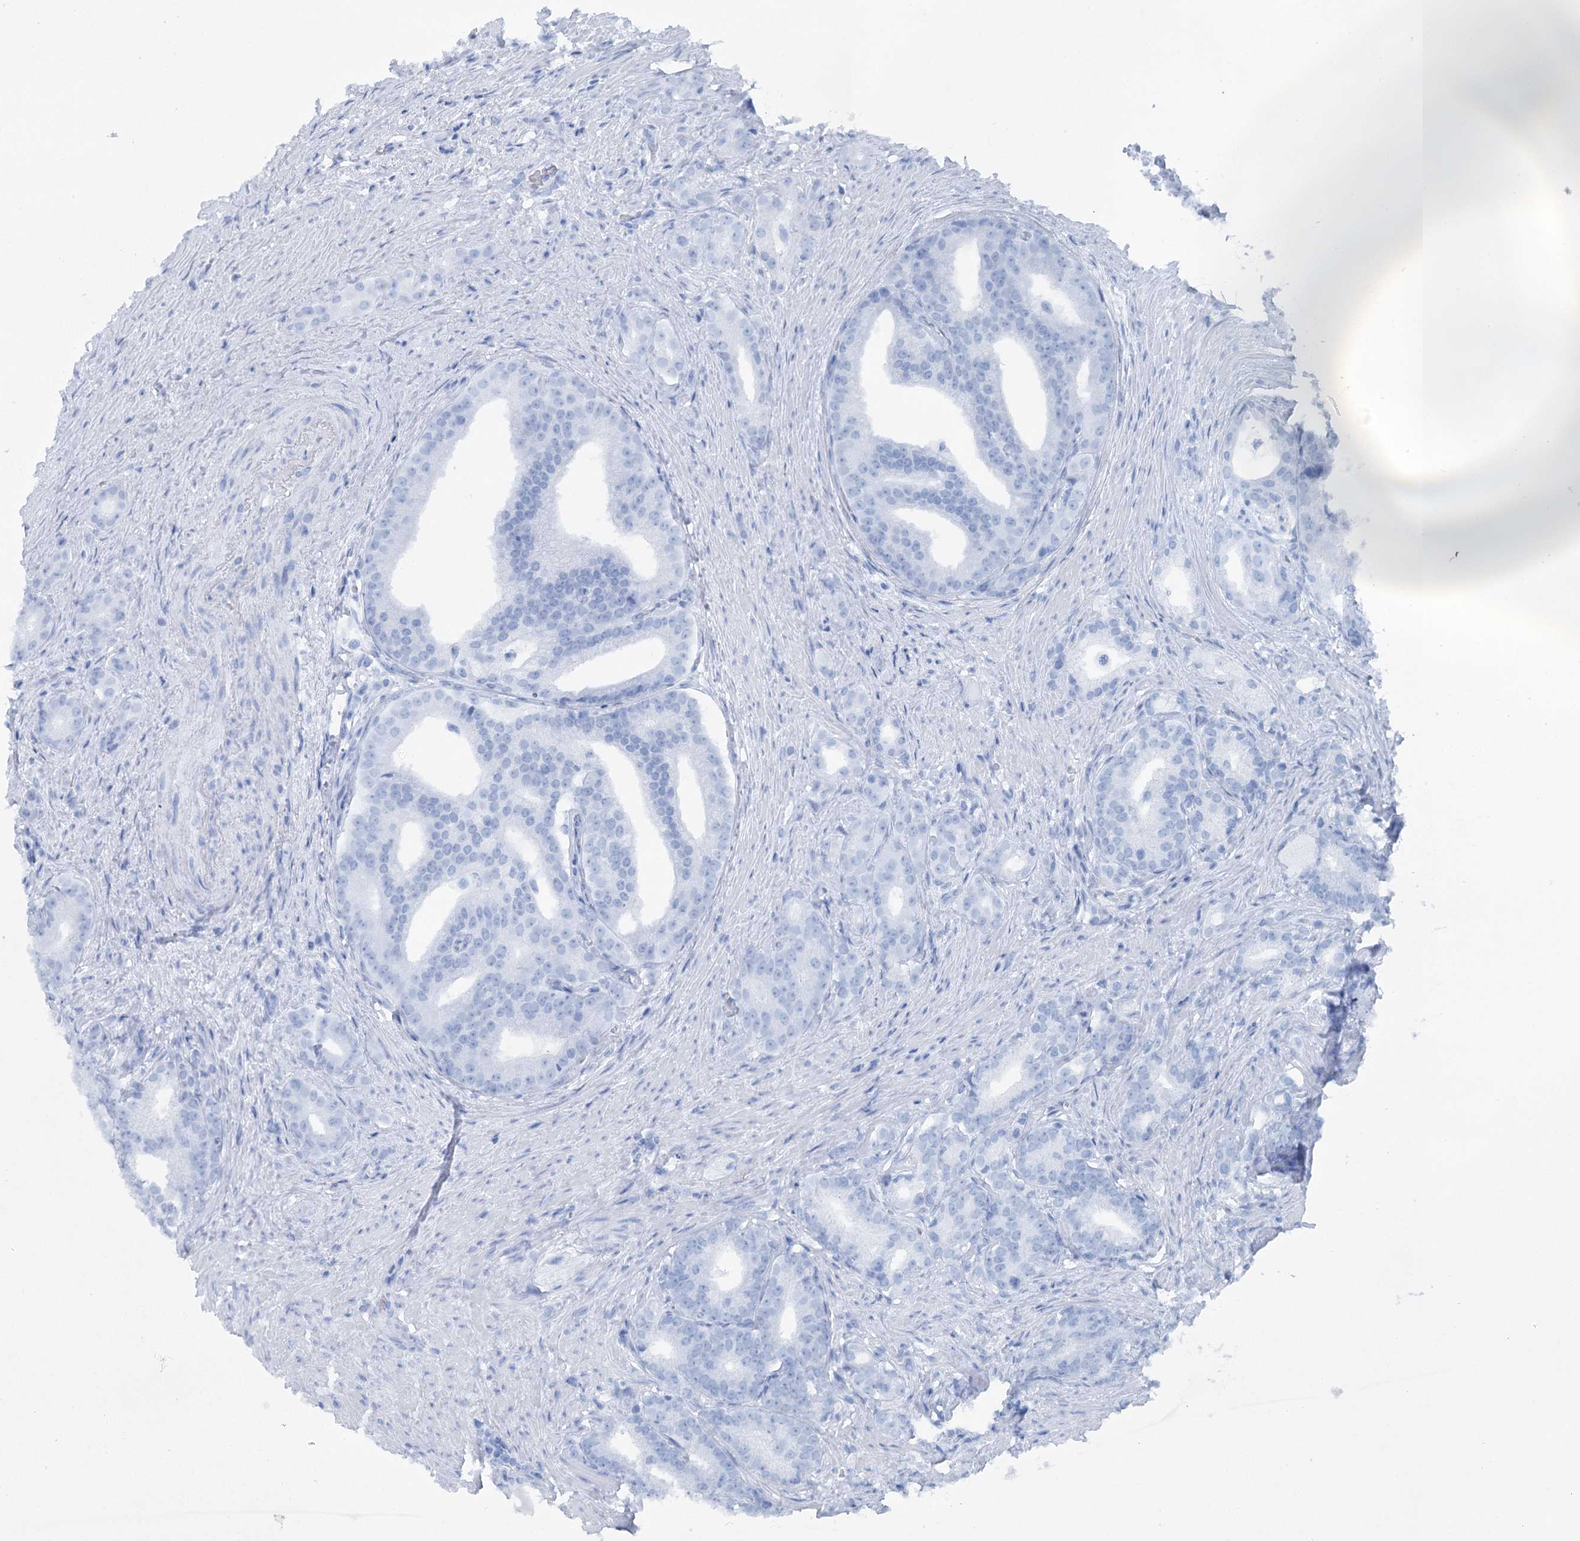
{"staining": {"intensity": "negative", "quantity": "none", "location": "none"}, "tissue": "prostate cancer", "cell_type": "Tumor cells", "image_type": "cancer", "snomed": [{"axis": "morphology", "description": "Adenocarcinoma, Low grade"}, {"axis": "topography", "description": "Prostate"}], "caption": "Protein analysis of prostate cancer (low-grade adenocarcinoma) displays no significant staining in tumor cells.", "gene": "IQSEC1", "patient": {"sex": "male", "age": 71}}